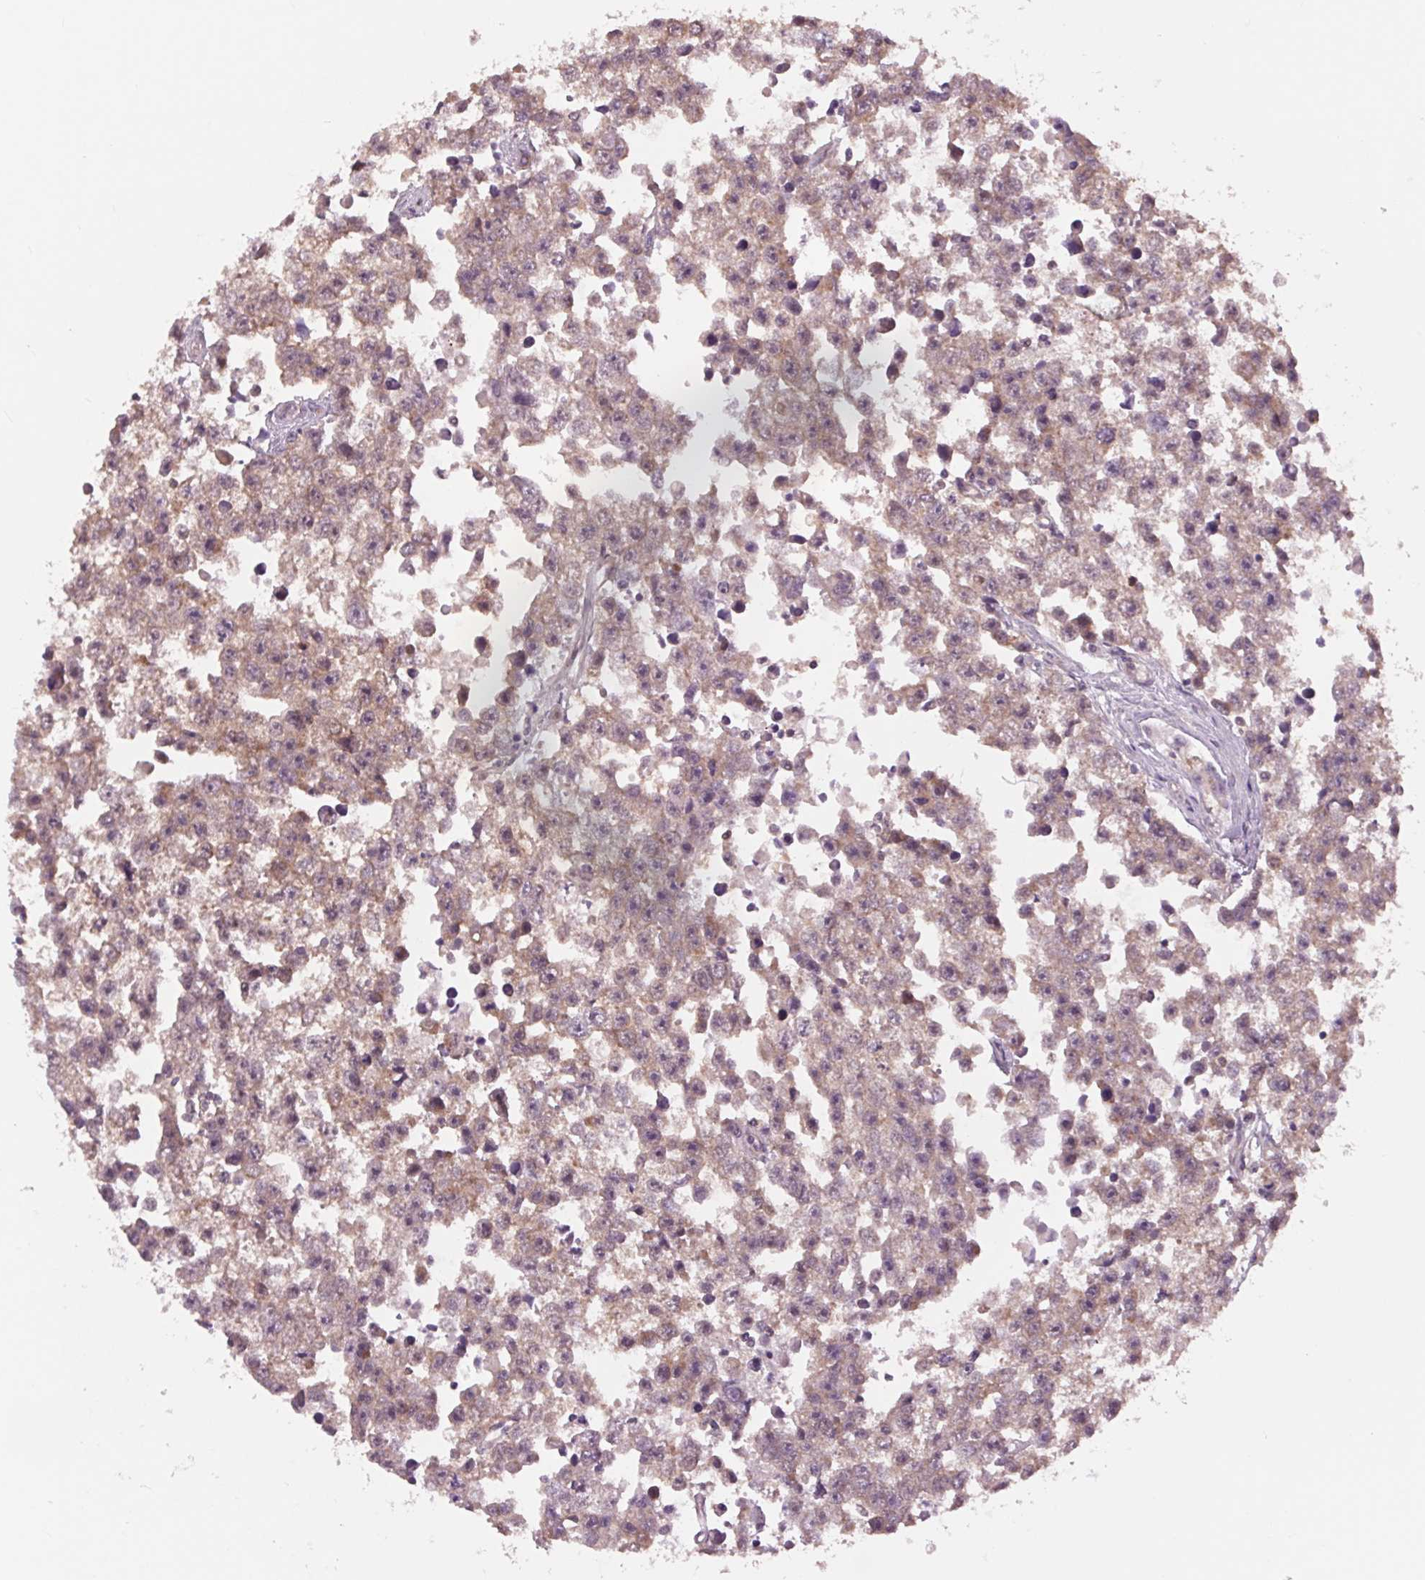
{"staining": {"intensity": "weak", "quantity": ">75%", "location": "cytoplasmic/membranous"}, "tissue": "testis cancer", "cell_type": "Tumor cells", "image_type": "cancer", "snomed": [{"axis": "morphology", "description": "Seminoma, NOS"}, {"axis": "topography", "description": "Testis"}], "caption": "The histopathology image reveals staining of testis cancer, revealing weak cytoplasmic/membranous protein expression (brown color) within tumor cells. The staining was performed using DAB (3,3'-diaminobenzidine), with brown indicating positive protein expression. Nuclei are stained blue with hematoxylin.", "gene": "SH3RF2", "patient": {"sex": "male", "age": 26}}